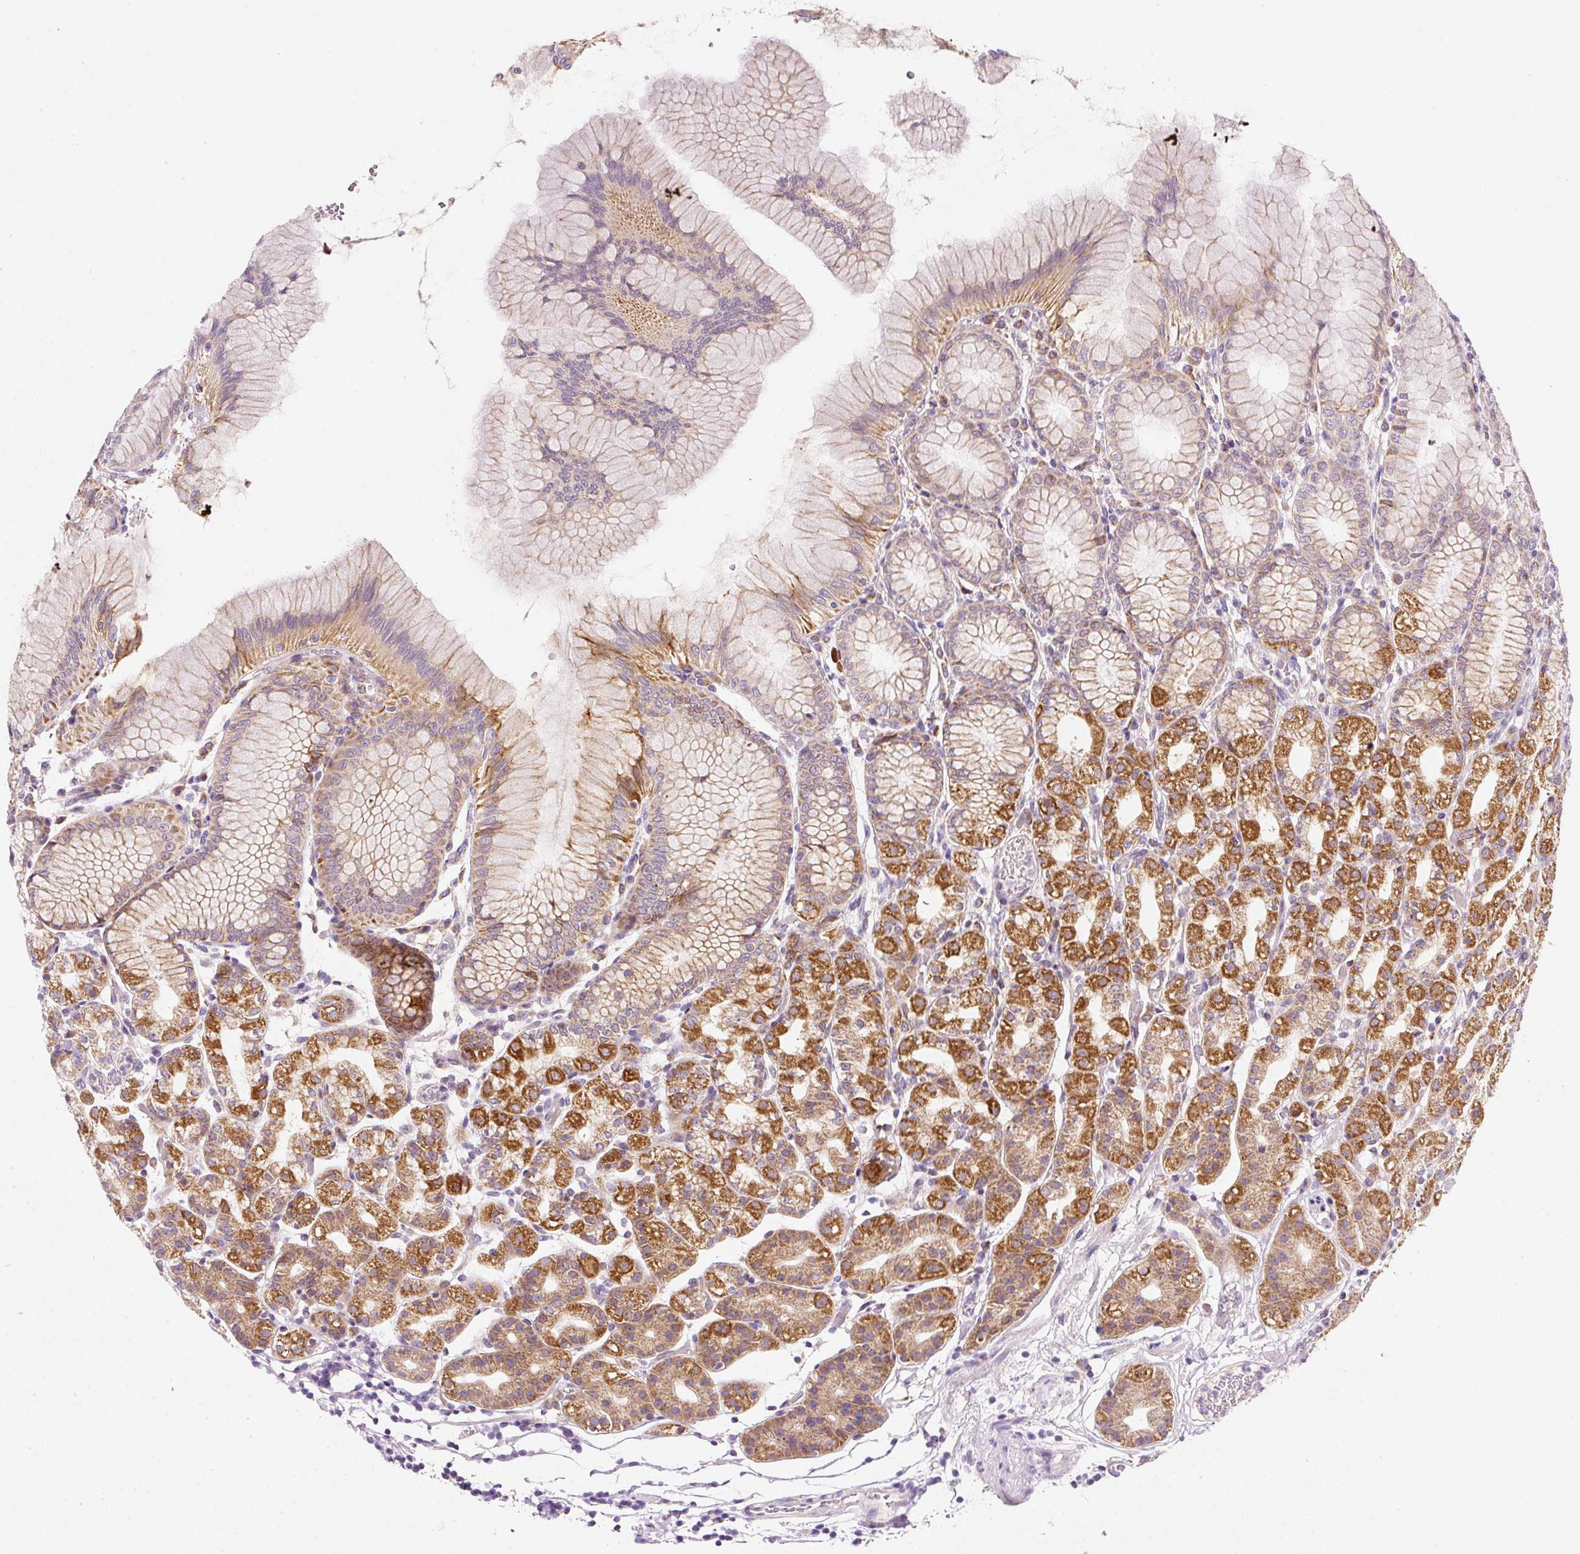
{"staining": {"intensity": "strong", "quantity": ">75%", "location": "cytoplasmic/membranous"}, "tissue": "stomach", "cell_type": "Glandular cells", "image_type": "normal", "snomed": [{"axis": "morphology", "description": "Normal tissue, NOS"}, {"axis": "topography", "description": "Stomach"}], "caption": "Immunohistochemical staining of normal human stomach reveals >75% levels of strong cytoplasmic/membranous protein positivity in approximately >75% of glandular cells. The protein of interest is stained brown, and the nuclei are stained in blue (DAB IHC with brightfield microscopy, high magnification).", "gene": "NDUFA1", "patient": {"sex": "female", "age": 57}}